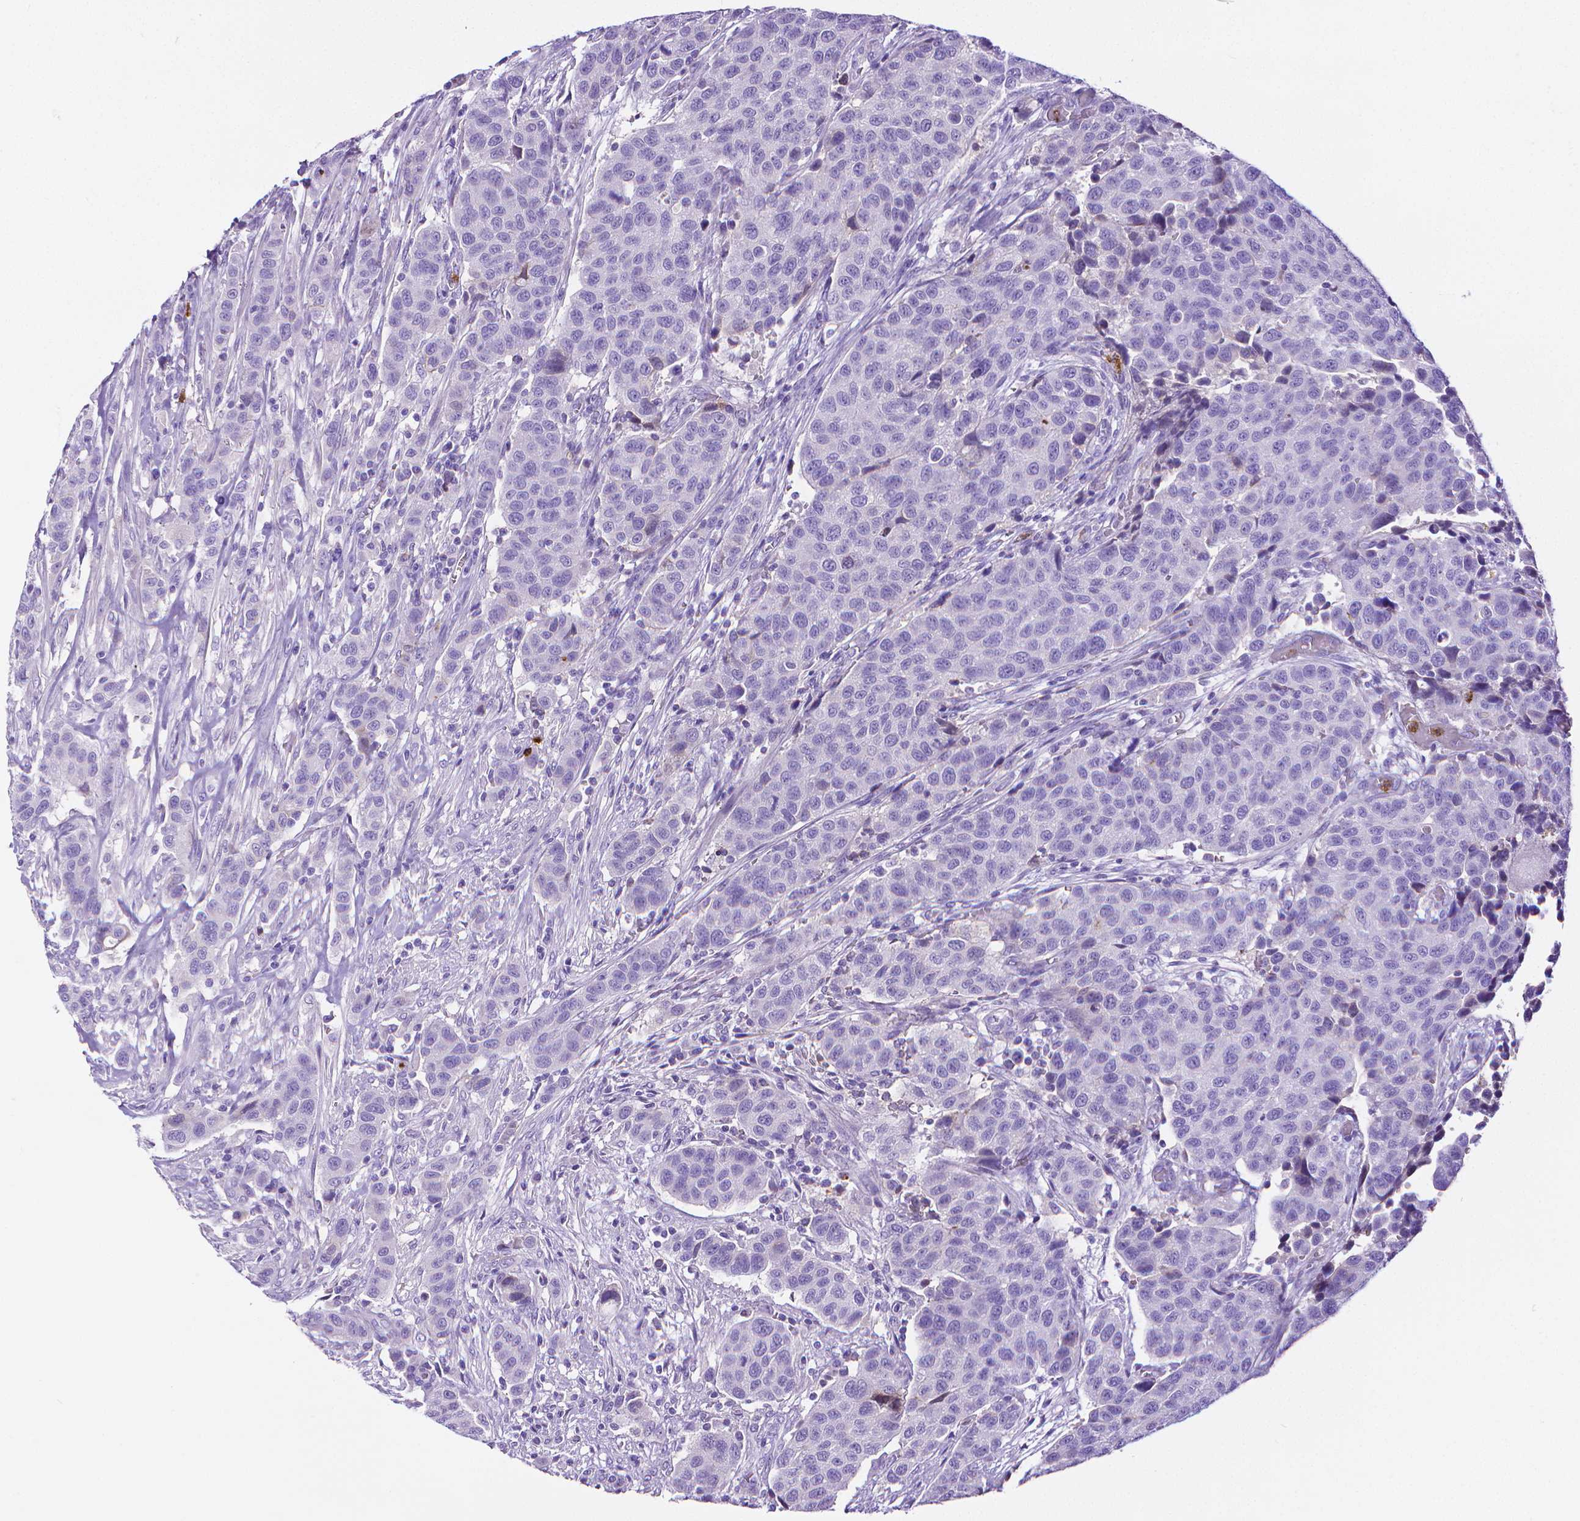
{"staining": {"intensity": "negative", "quantity": "none", "location": "none"}, "tissue": "urothelial cancer", "cell_type": "Tumor cells", "image_type": "cancer", "snomed": [{"axis": "morphology", "description": "Urothelial carcinoma, High grade"}, {"axis": "topography", "description": "Urinary bladder"}], "caption": "The photomicrograph demonstrates no staining of tumor cells in urothelial cancer.", "gene": "MMP9", "patient": {"sex": "female", "age": 58}}